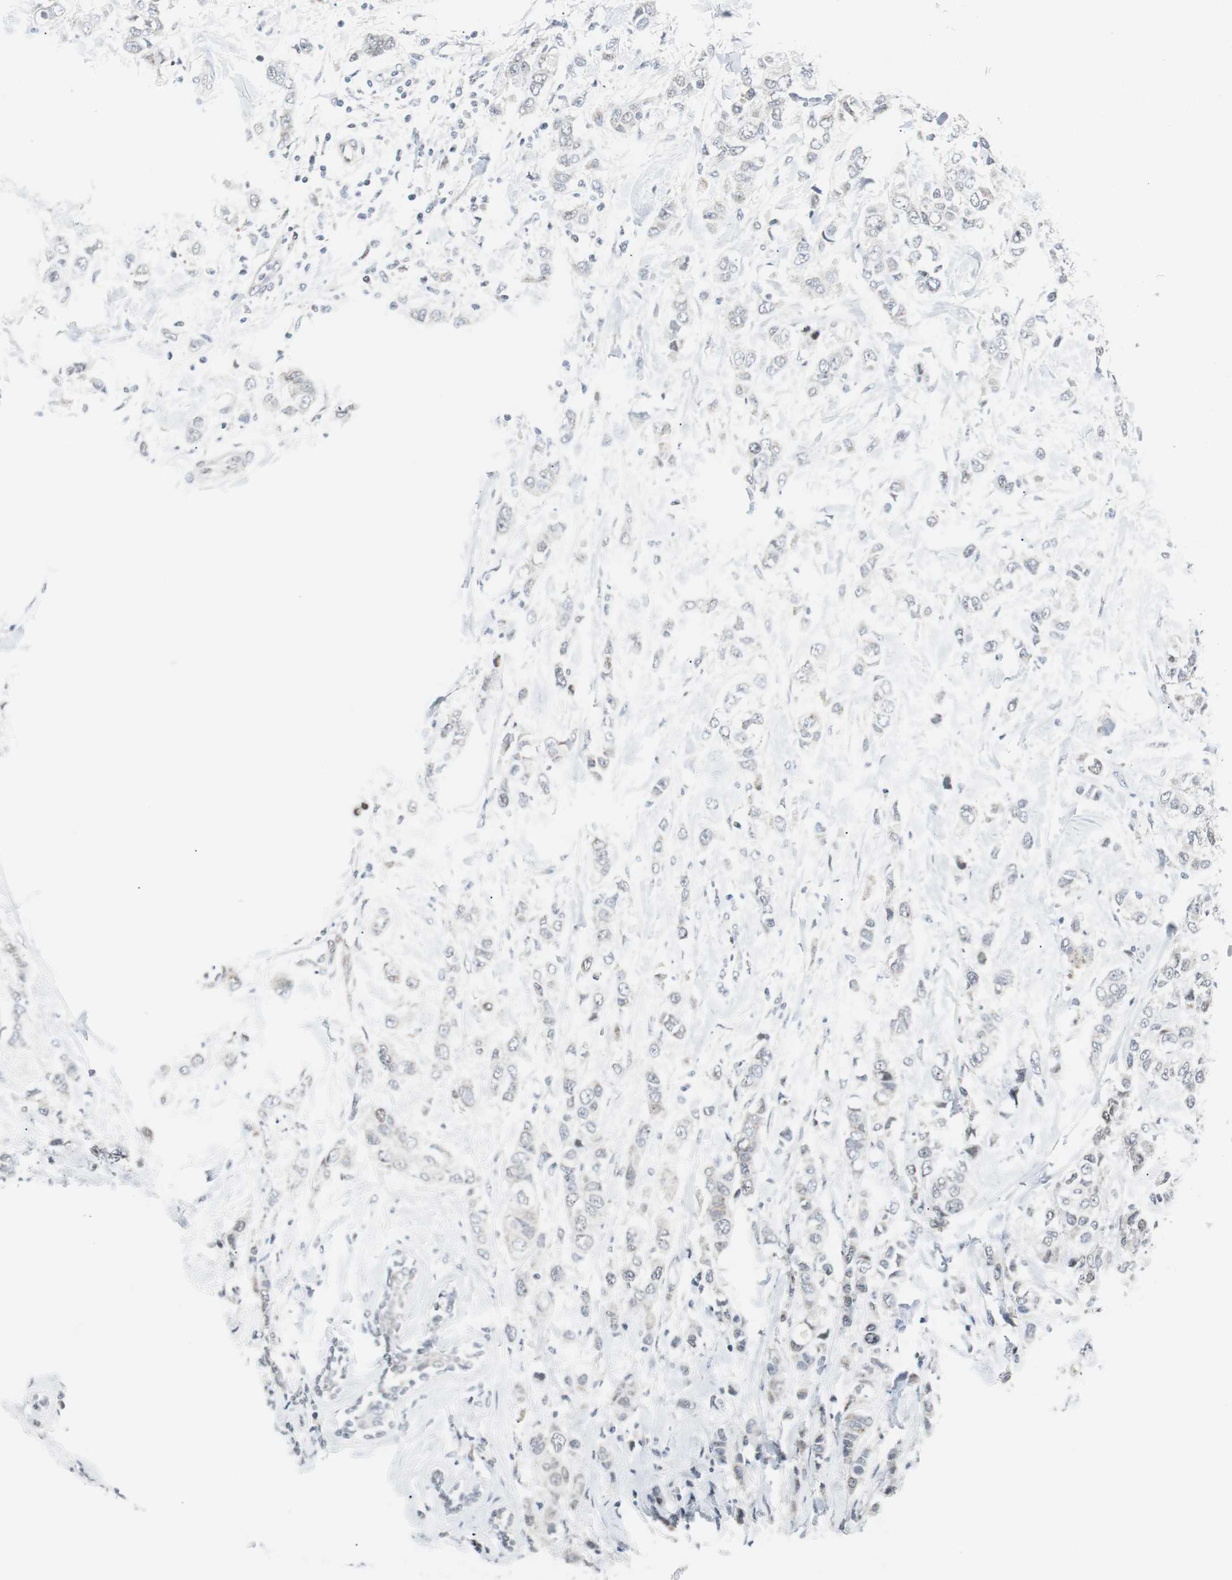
{"staining": {"intensity": "negative", "quantity": "none", "location": "none"}, "tissue": "breast cancer", "cell_type": "Tumor cells", "image_type": "cancer", "snomed": [{"axis": "morphology", "description": "Duct carcinoma"}, {"axis": "topography", "description": "Breast"}], "caption": "High power microscopy micrograph of an immunohistochemistry (IHC) image of breast infiltrating ductal carcinoma, revealing no significant positivity in tumor cells.", "gene": "MTA1", "patient": {"sex": "female", "age": 50}}